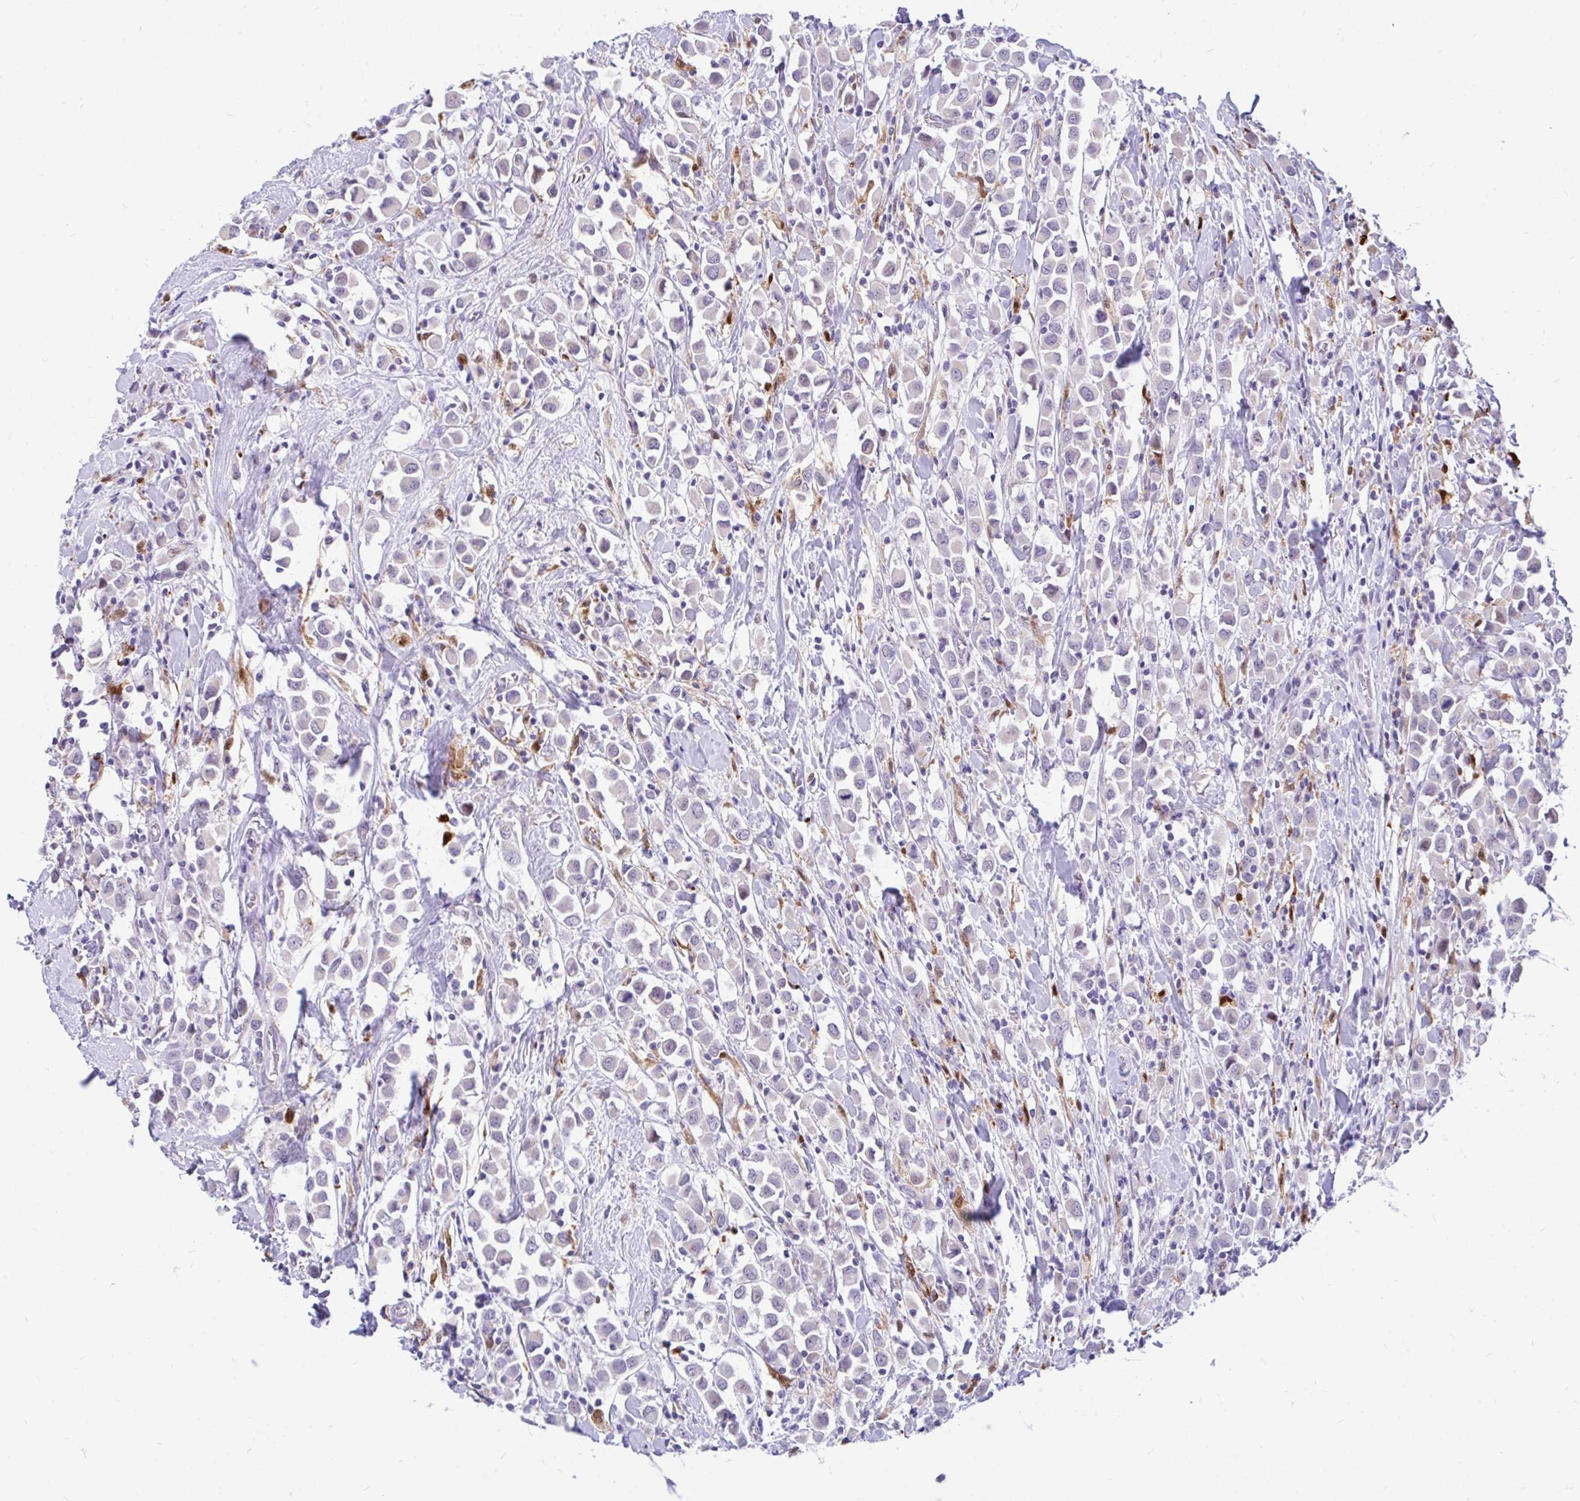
{"staining": {"intensity": "negative", "quantity": "none", "location": "none"}, "tissue": "breast cancer", "cell_type": "Tumor cells", "image_type": "cancer", "snomed": [{"axis": "morphology", "description": "Duct carcinoma"}, {"axis": "topography", "description": "Breast"}], "caption": "Immunohistochemistry (IHC) image of neoplastic tissue: breast cancer stained with DAB (3,3'-diaminobenzidine) displays no significant protein expression in tumor cells. (Stains: DAB (3,3'-diaminobenzidine) IHC with hematoxylin counter stain, Microscopy: brightfield microscopy at high magnification).", "gene": "GLB1L2", "patient": {"sex": "female", "age": 61}}